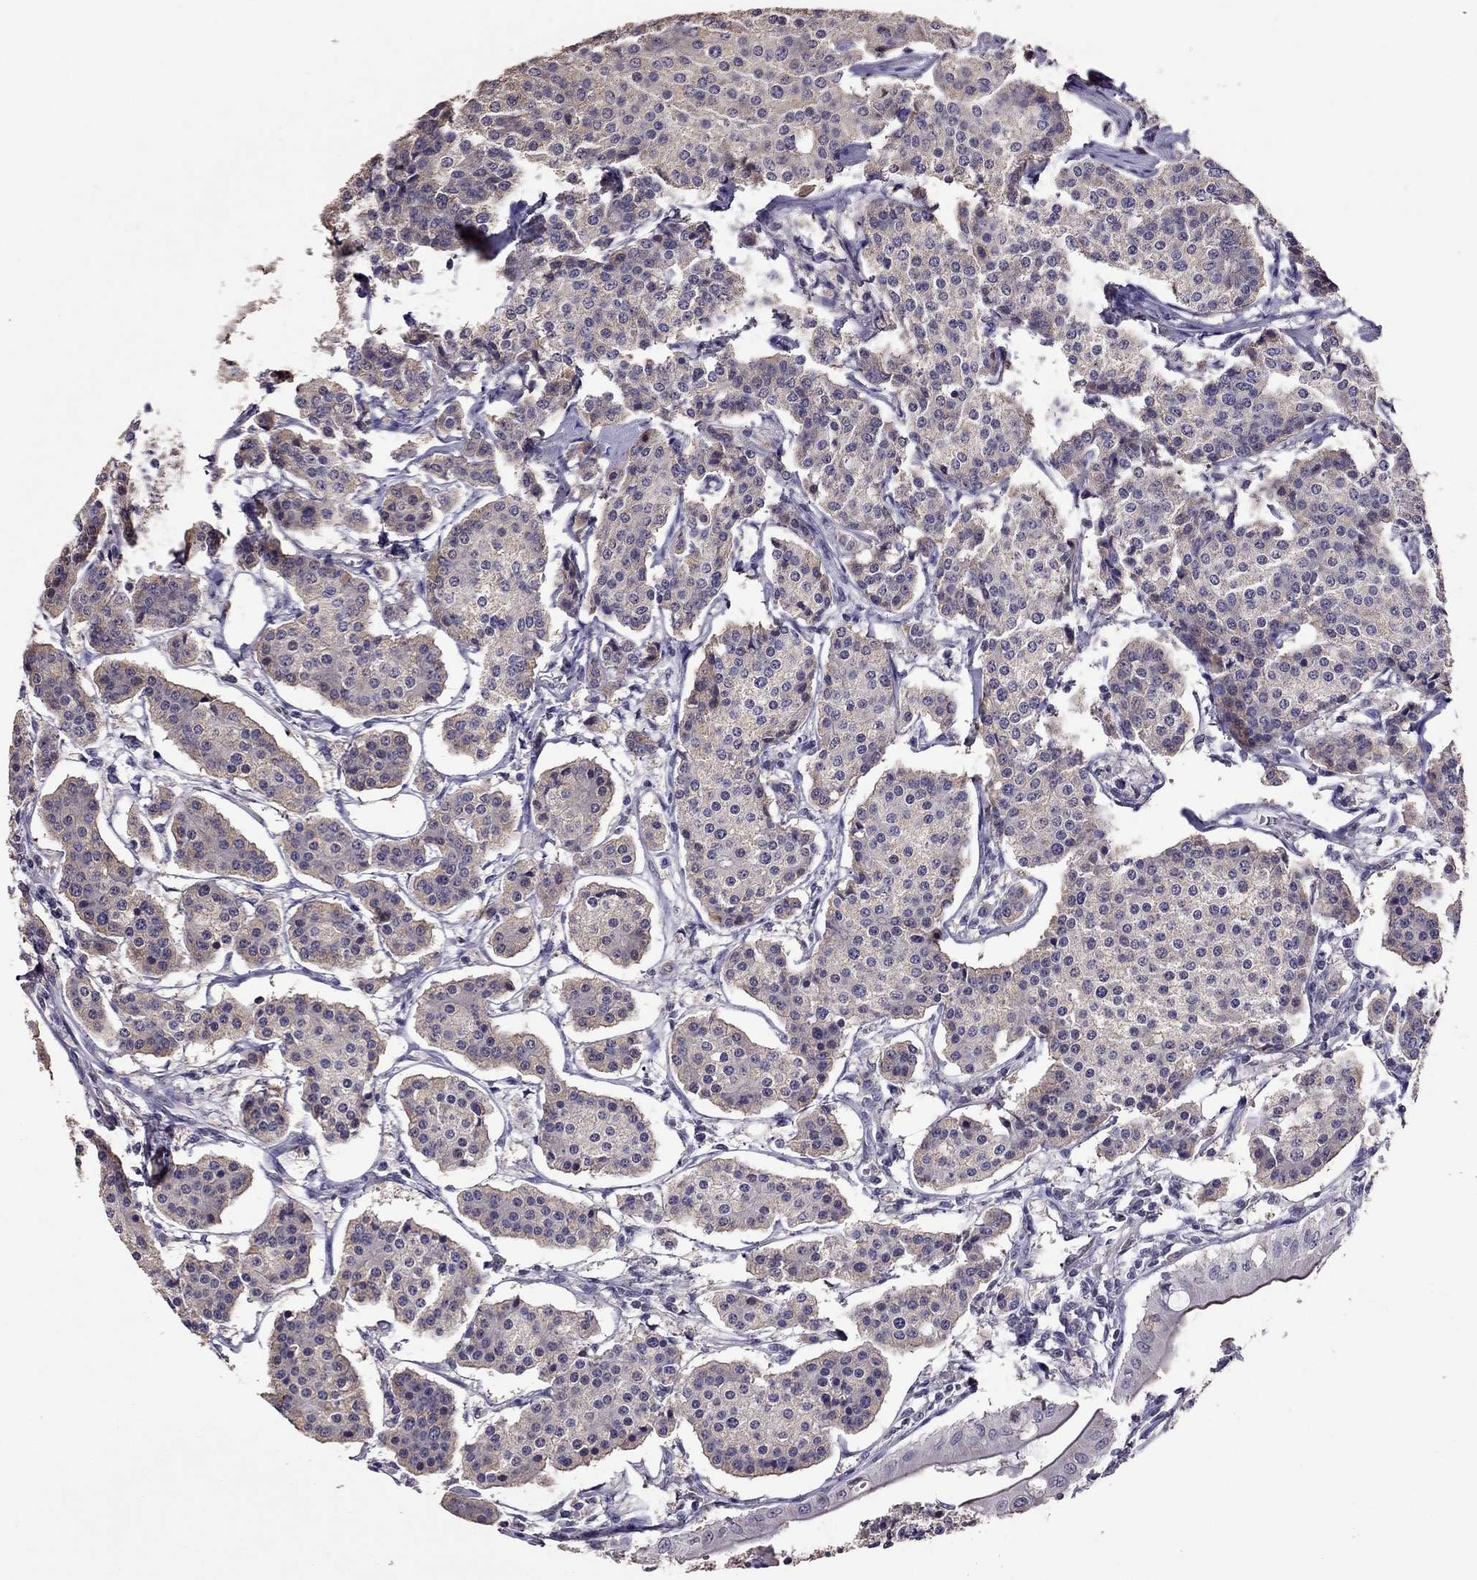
{"staining": {"intensity": "weak", "quantity": "25%-75%", "location": "cytoplasmic/membranous"}, "tissue": "carcinoid", "cell_type": "Tumor cells", "image_type": "cancer", "snomed": [{"axis": "morphology", "description": "Carcinoid, malignant, NOS"}, {"axis": "topography", "description": "Small intestine"}], "caption": "Immunohistochemical staining of malignant carcinoid exhibits low levels of weak cytoplasmic/membranous protein staining in approximately 25%-75% of tumor cells.", "gene": "LRRC46", "patient": {"sex": "female", "age": 65}}